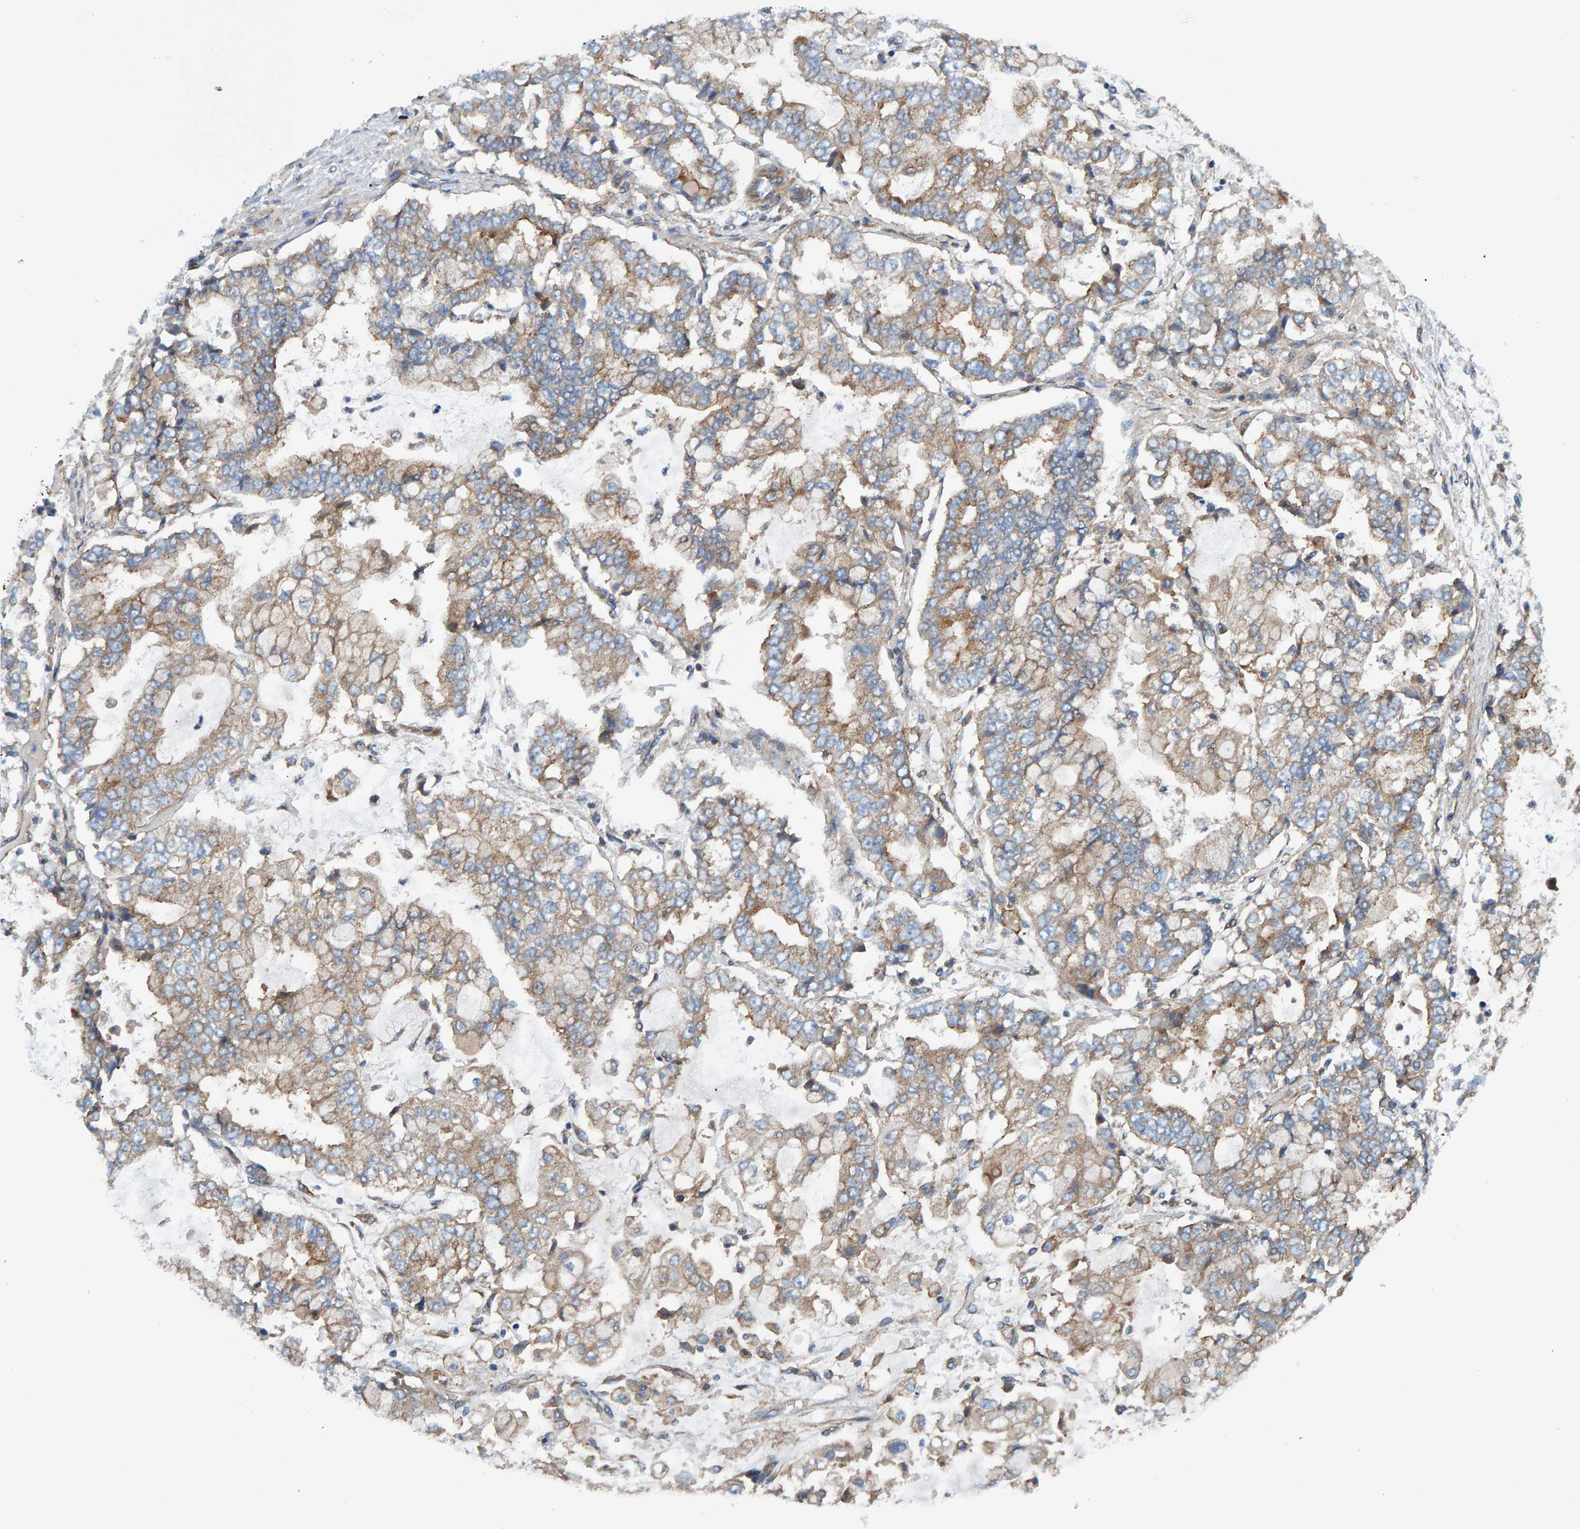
{"staining": {"intensity": "weak", "quantity": ">75%", "location": "cytoplasmic/membranous"}, "tissue": "stomach cancer", "cell_type": "Tumor cells", "image_type": "cancer", "snomed": [{"axis": "morphology", "description": "Adenocarcinoma, NOS"}, {"axis": "topography", "description": "Stomach"}], "caption": "An image of stomach cancer (adenocarcinoma) stained for a protein shows weak cytoplasmic/membranous brown staining in tumor cells.", "gene": "MKLN1", "patient": {"sex": "male", "age": 76}}